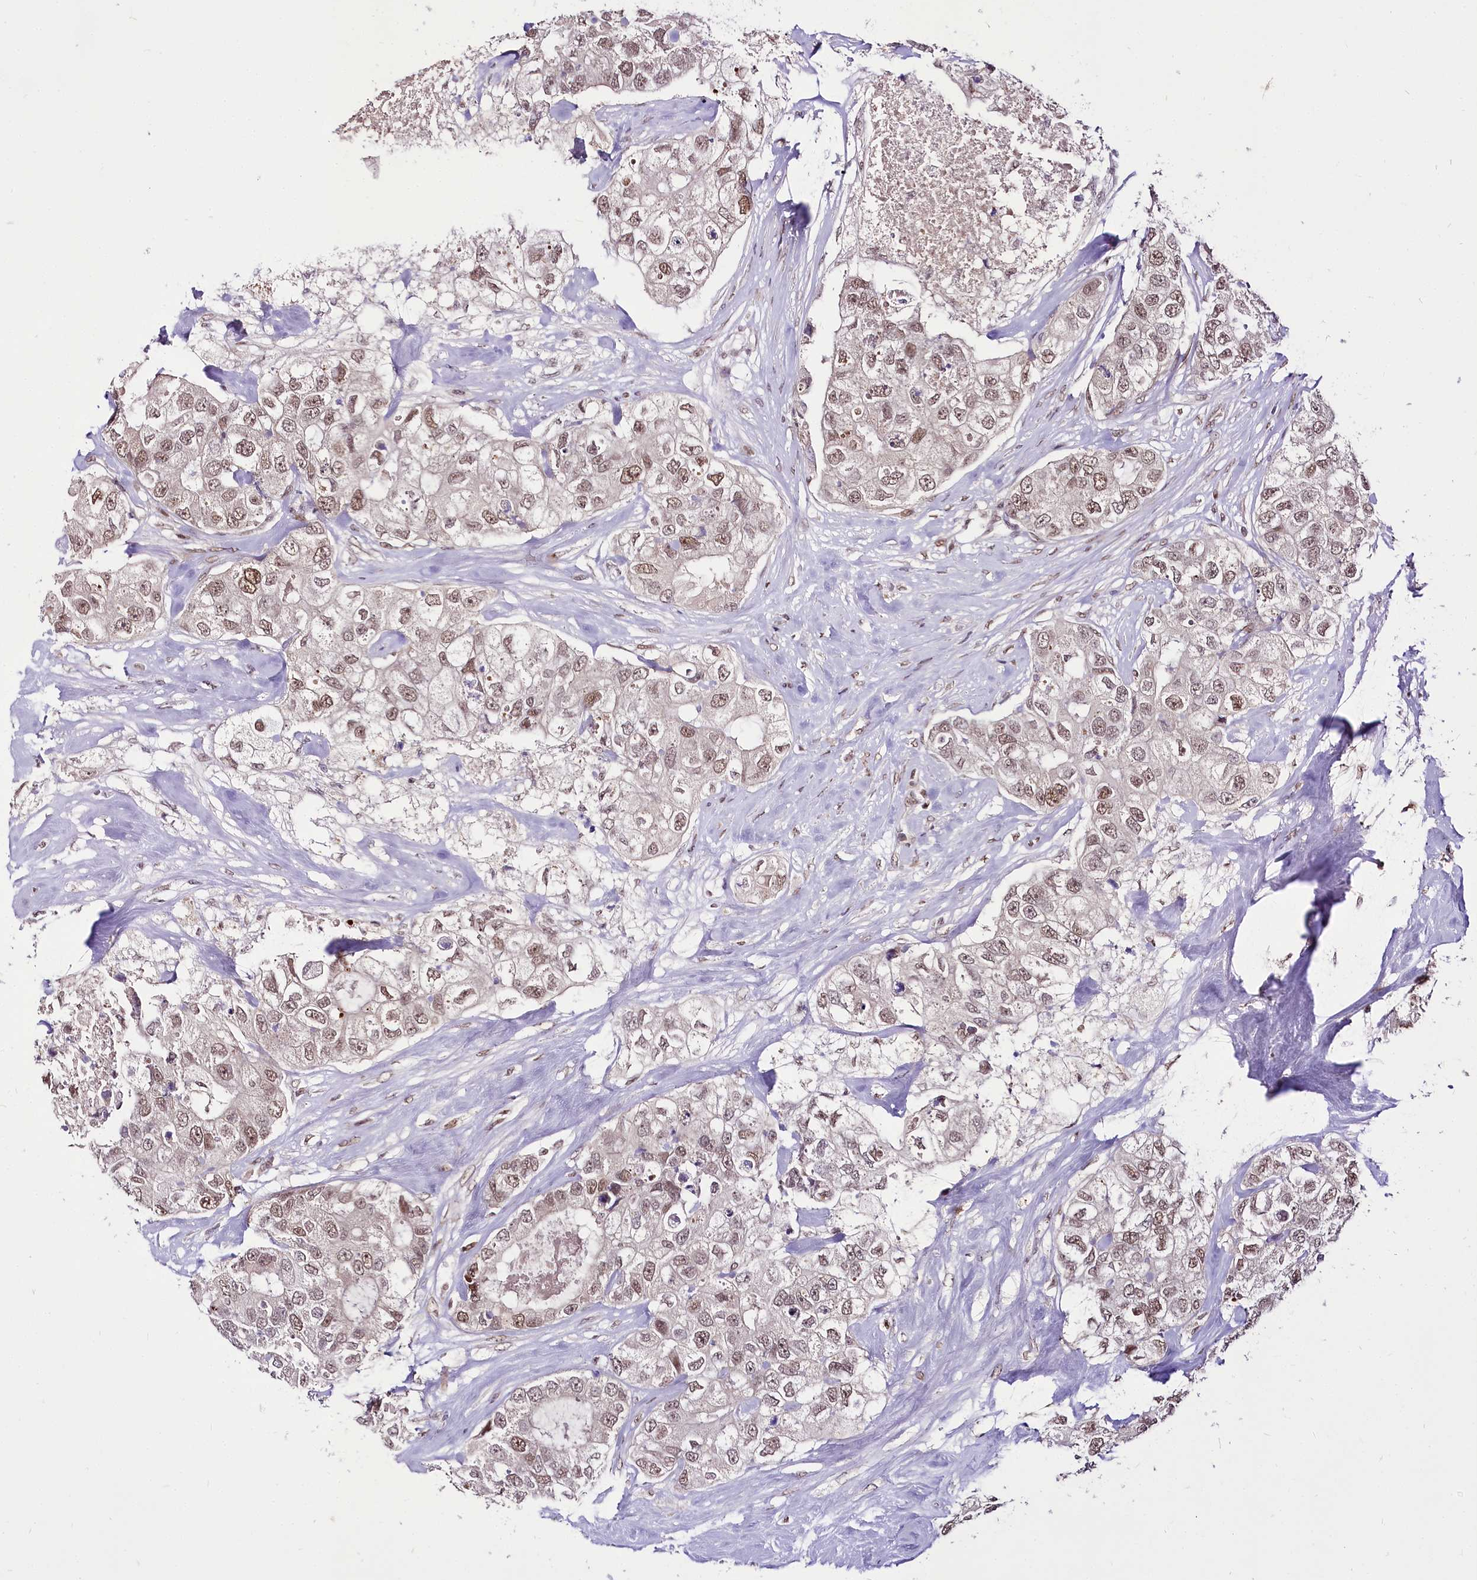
{"staining": {"intensity": "weak", "quantity": ">75%", "location": "nuclear"}, "tissue": "breast cancer", "cell_type": "Tumor cells", "image_type": "cancer", "snomed": [{"axis": "morphology", "description": "Duct carcinoma"}, {"axis": "topography", "description": "Breast"}], "caption": "Protein analysis of breast infiltrating ductal carcinoma tissue demonstrates weak nuclear staining in about >75% of tumor cells.", "gene": "POLA2", "patient": {"sex": "female", "age": 62}}